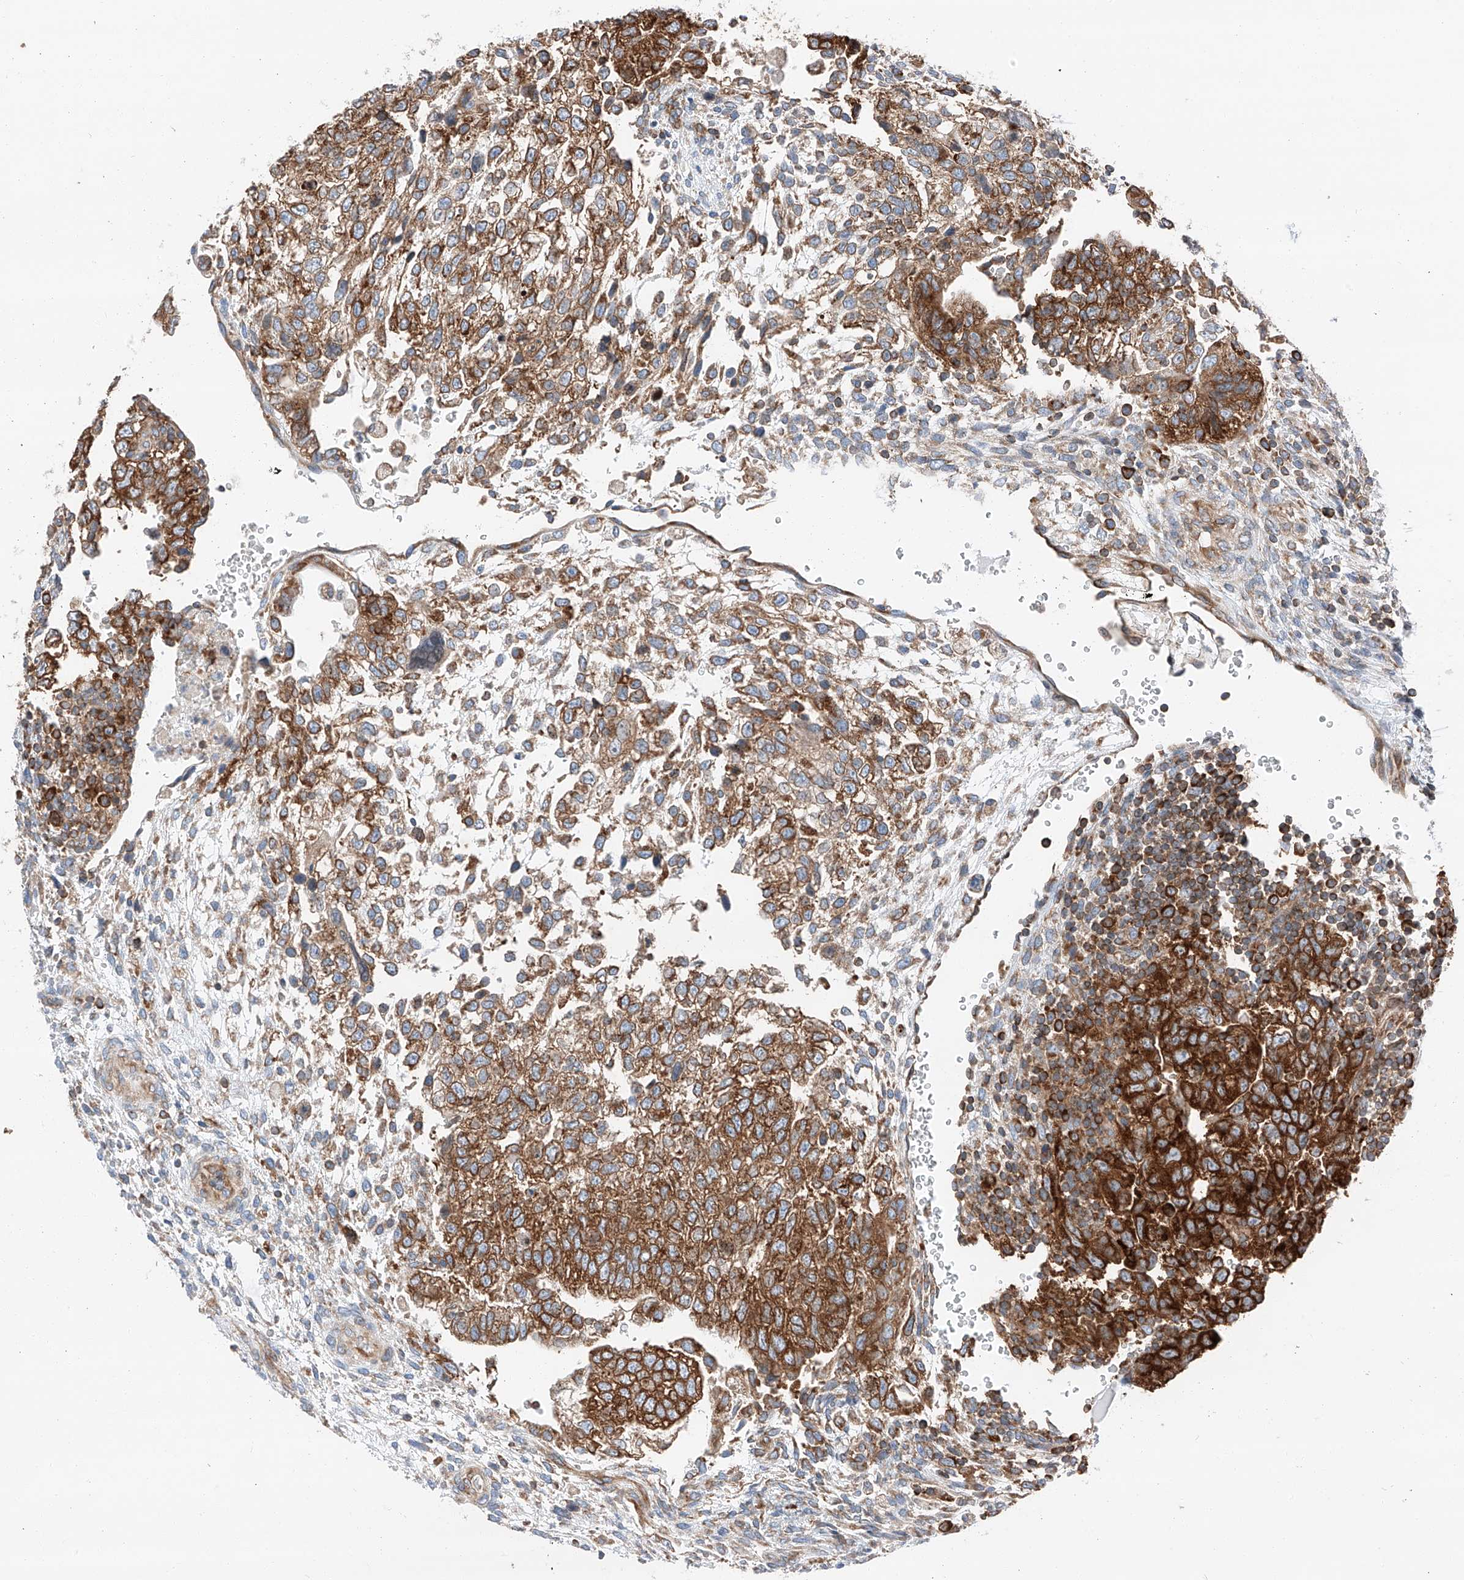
{"staining": {"intensity": "strong", "quantity": ">75%", "location": "cytoplasmic/membranous"}, "tissue": "testis cancer", "cell_type": "Tumor cells", "image_type": "cancer", "snomed": [{"axis": "morphology", "description": "Carcinoma, Embryonal, NOS"}, {"axis": "topography", "description": "Testis"}], "caption": "There is high levels of strong cytoplasmic/membranous expression in tumor cells of embryonal carcinoma (testis), as demonstrated by immunohistochemical staining (brown color).", "gene": "ZC3H15", "patient": {"sex": "male", "age": 37}}